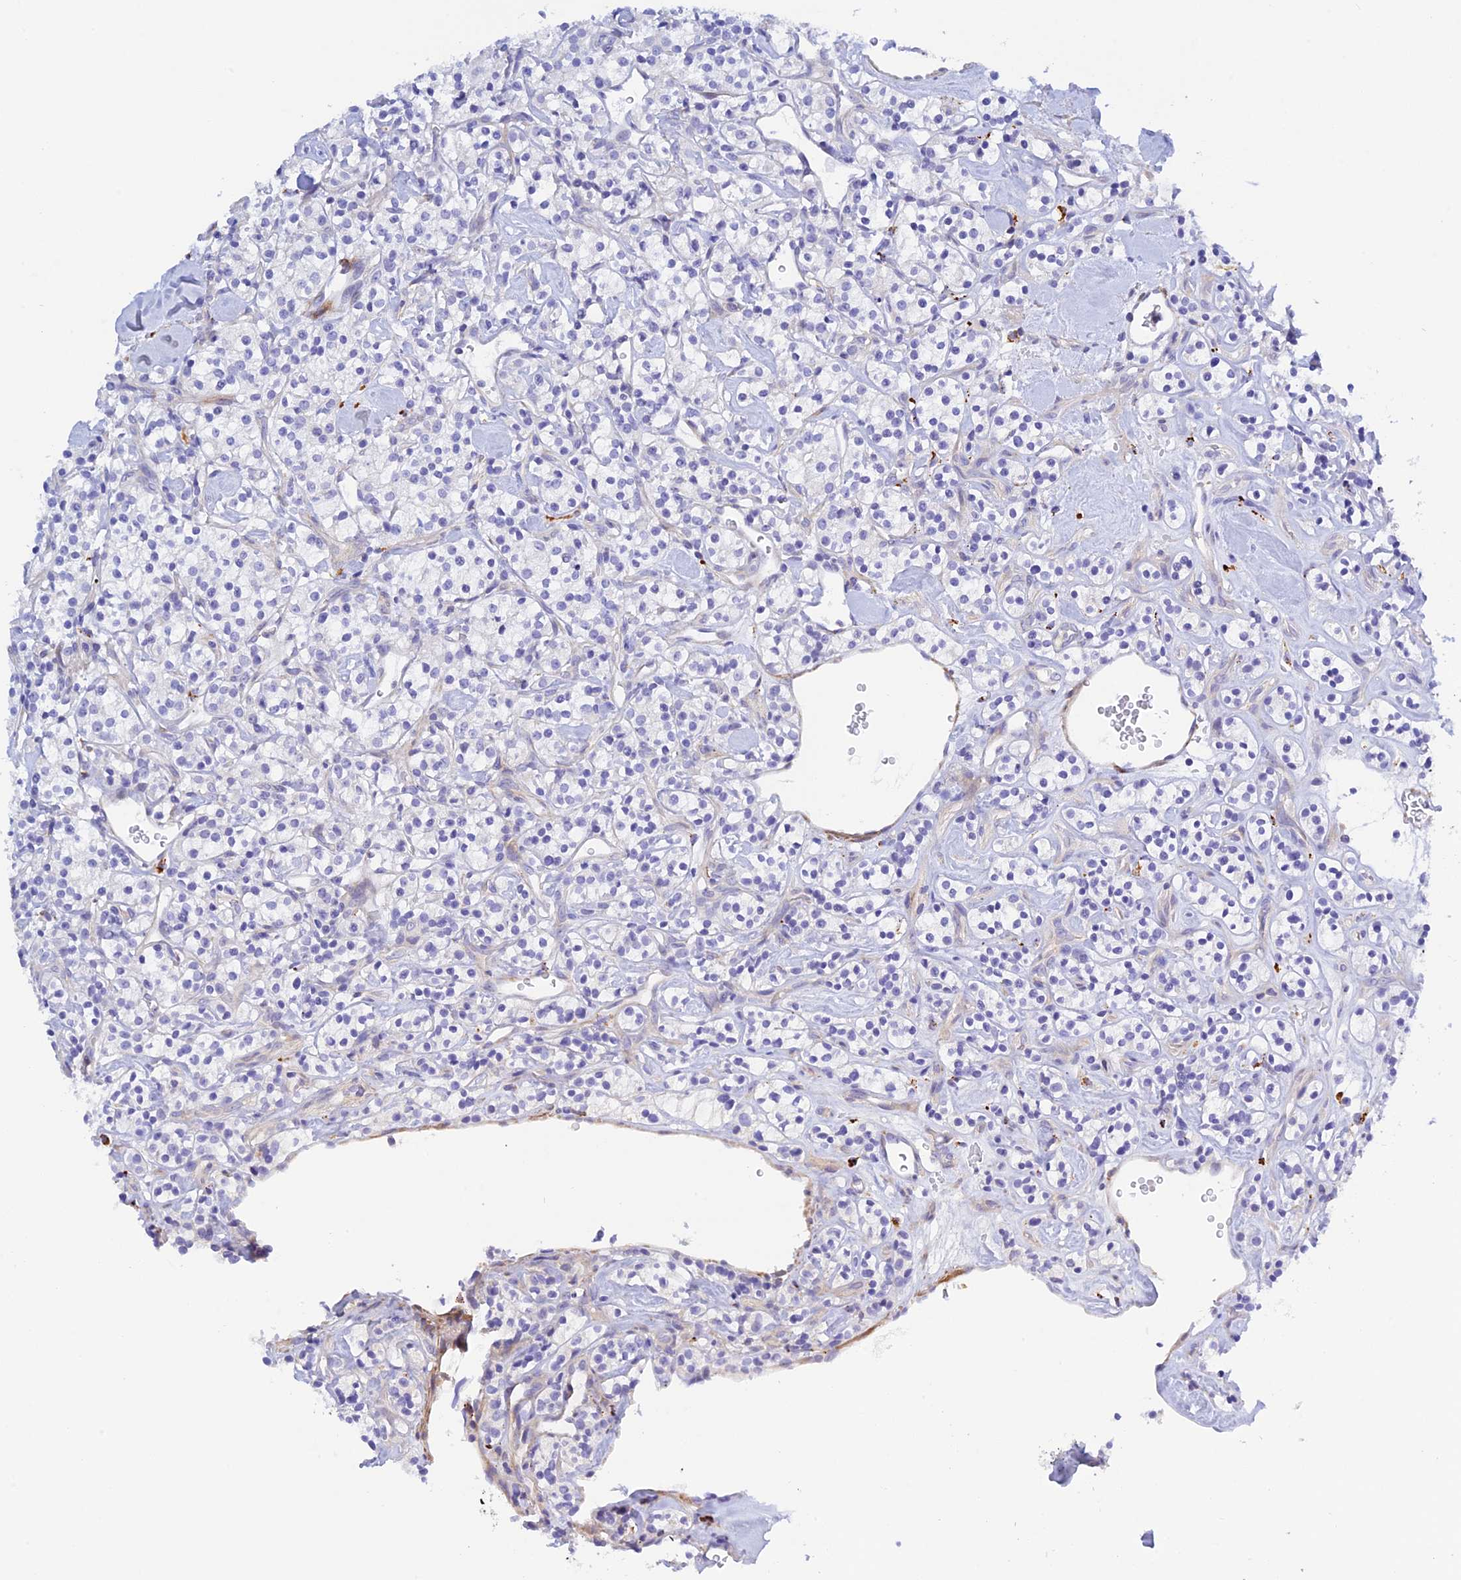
{"staining": {"intensity": "negative", "quantity": "none", "location": "none"}, "tissue": "renal cancer", "cell_type": "Tumor cells", "image_type": "cancer", "snomed": [{"axis": "morphology", "description": "Adenocarcinoma, NOS"}, {"axis": "topography", "description": "Kidney"}], "caption": "DAB immunohistochemical staining of human adenocarcinoma (renal) demonstrates no significant positivity in tumor cells.", "gene": "ZDHHC16", "patient": {"sex": "male", "age": 77}}